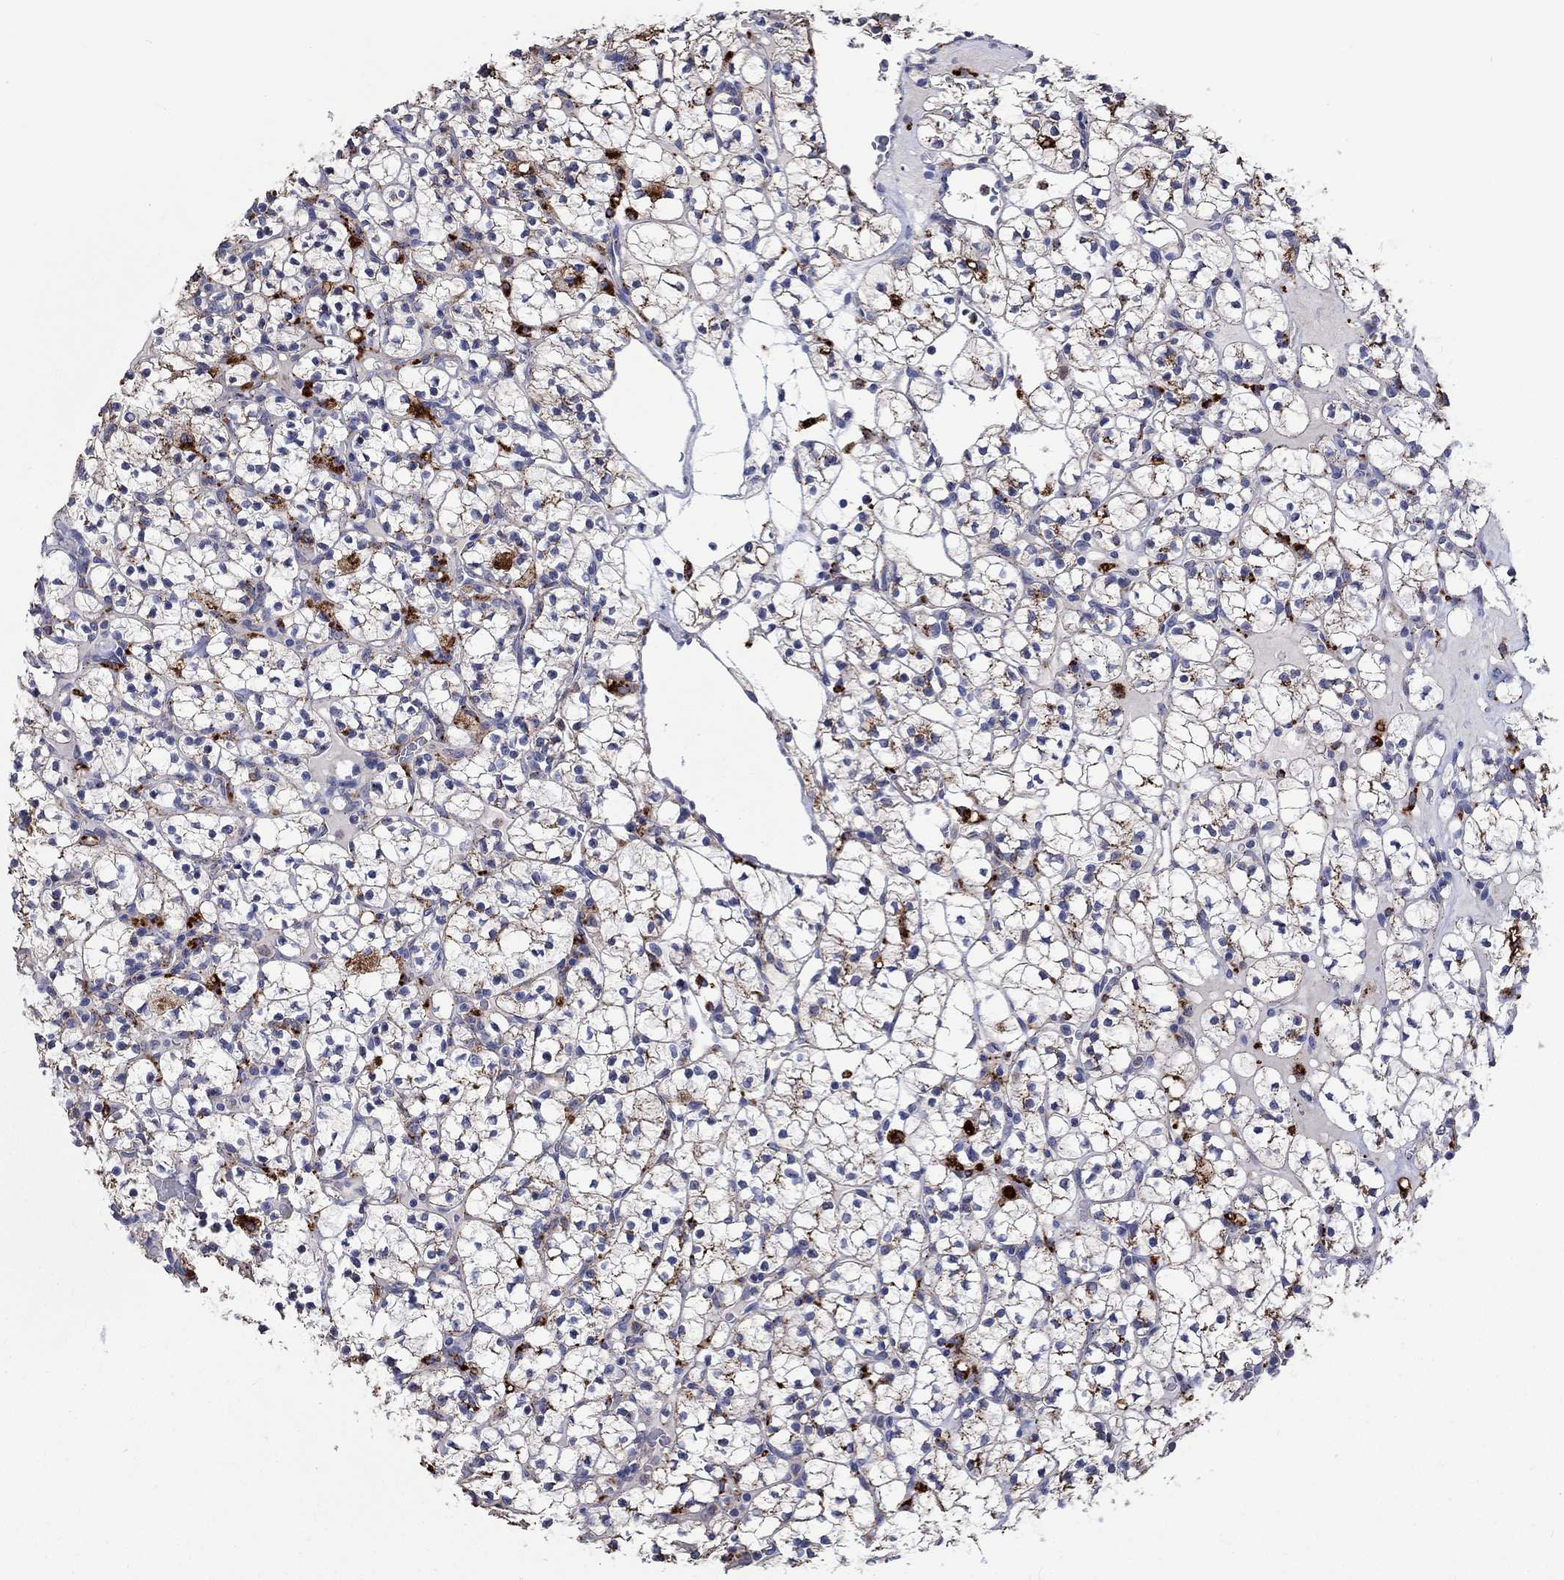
{"staining": {"intensity": "strong", "quantity": "<25%", "location": "cytoplasmic/membranous"}, "tissue": "renal cancer", "cell_type": "Tumor cells", "image_type": "cancer", "snomed": [{"axis": "morphology", "description": "Adenocarcinoma, NOS"}, {"axis": "topography", "description": "Kidney"}], "caption": "Approximately <25% of tumor cells in renal cancer show strong cytoplasmic/membranous protein expression as visualized by brown immunohistochemical staining.", "gene": "CTSB", "patient": {"sex": "female", "age": 89}}